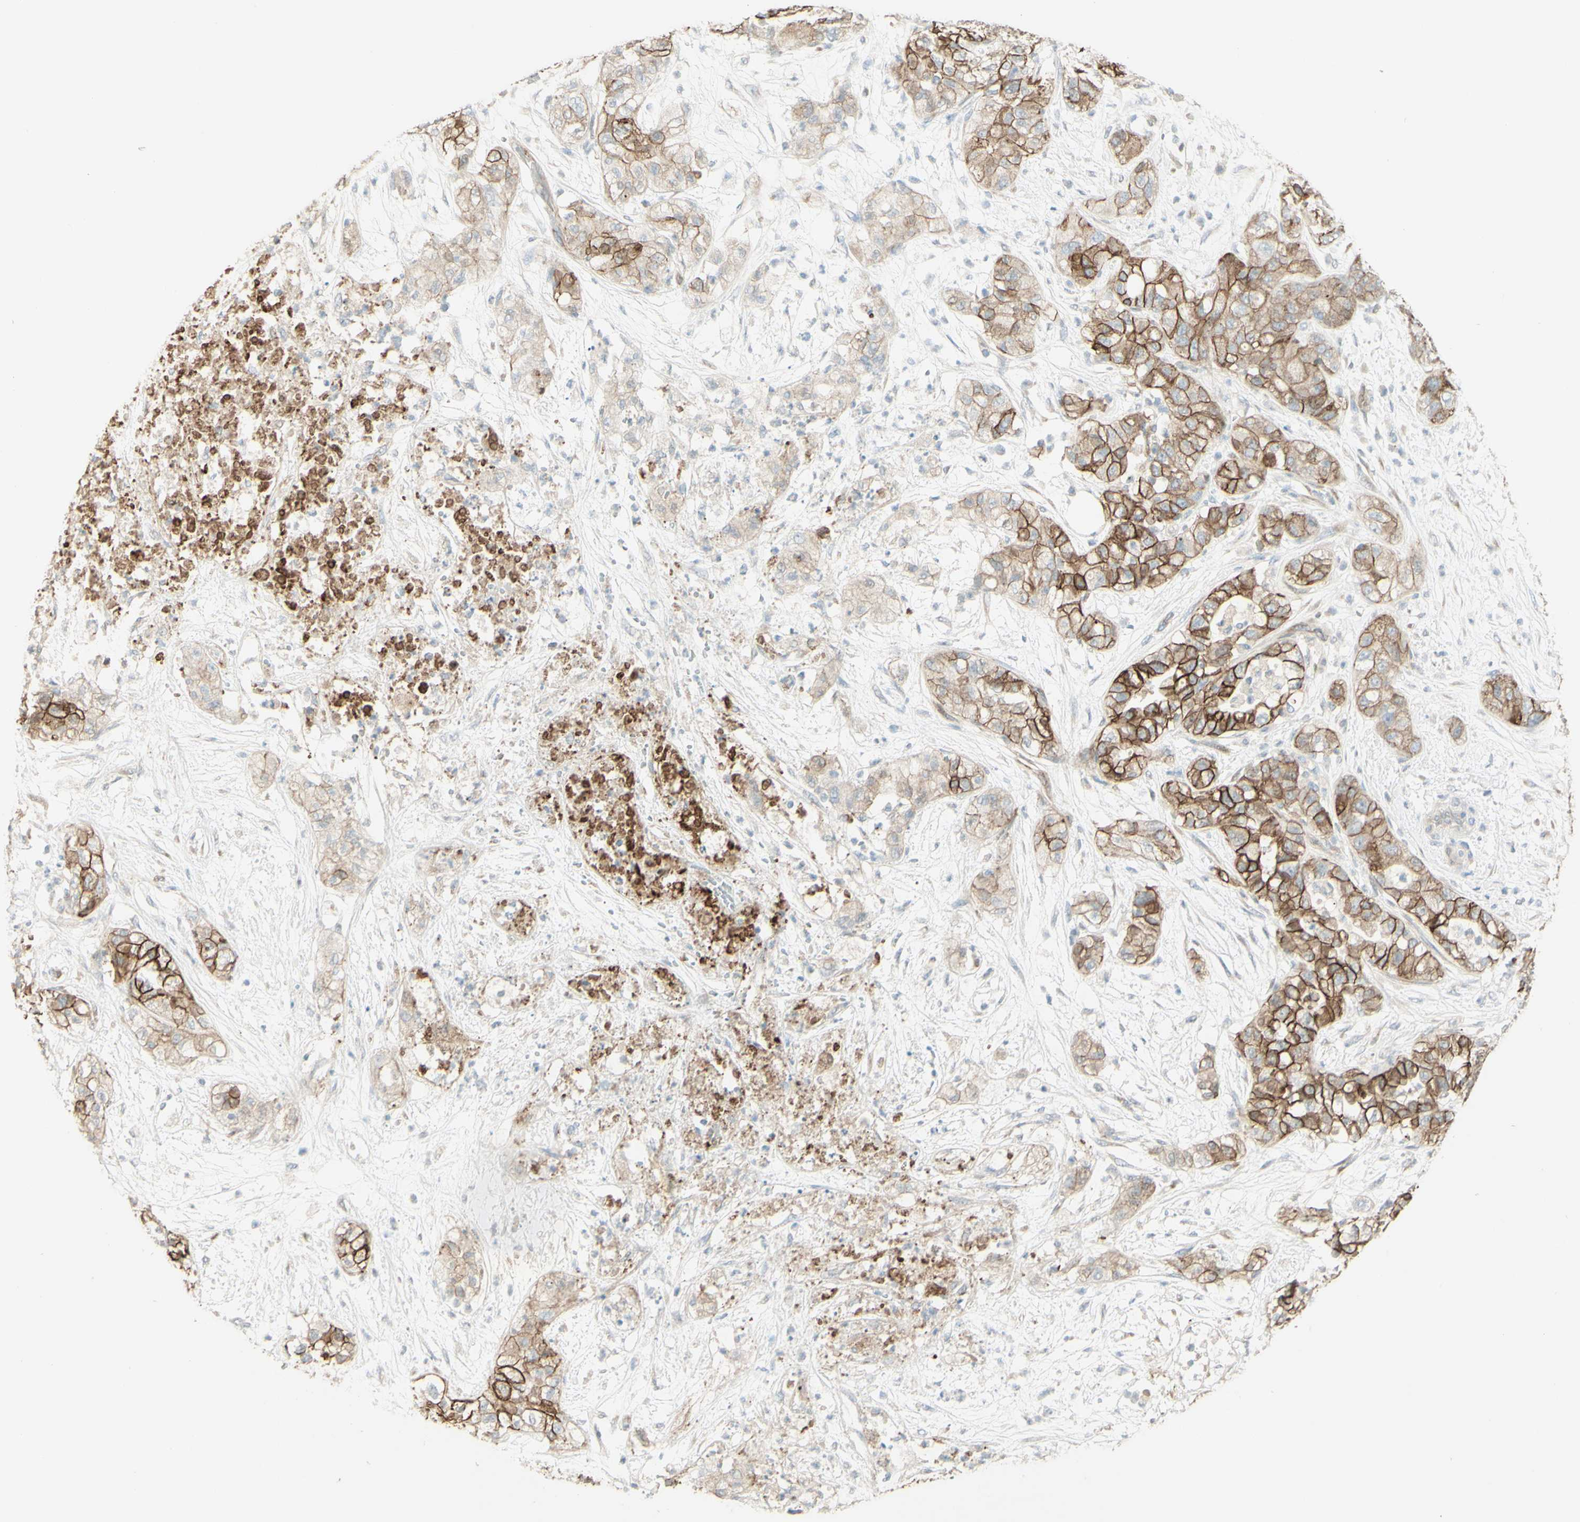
{"staining": {"intensity": "moderate", "quantity": ">75%", "location": "cytoplasmic/membranous"}, "tissue": "pancreatic cancer", "cell_type": "Tumor cells", "image_type": "cancer", "snomed": [{"axis": "morphology", "description": "Adenocarcinoma, NOS"}, {"axis": "topography", "description": "Pancreas"}], "caption": "Pancreatic cancer stained with immunohistochemistry exhibits moderate cytoplasmic/membranous positivity in about >75% of tumor cells. (brown staining indicates protein expression, while blue staining denotes nuclei).", "gene": "RNF149", "patient": {"sex": "female", "age": 78}}